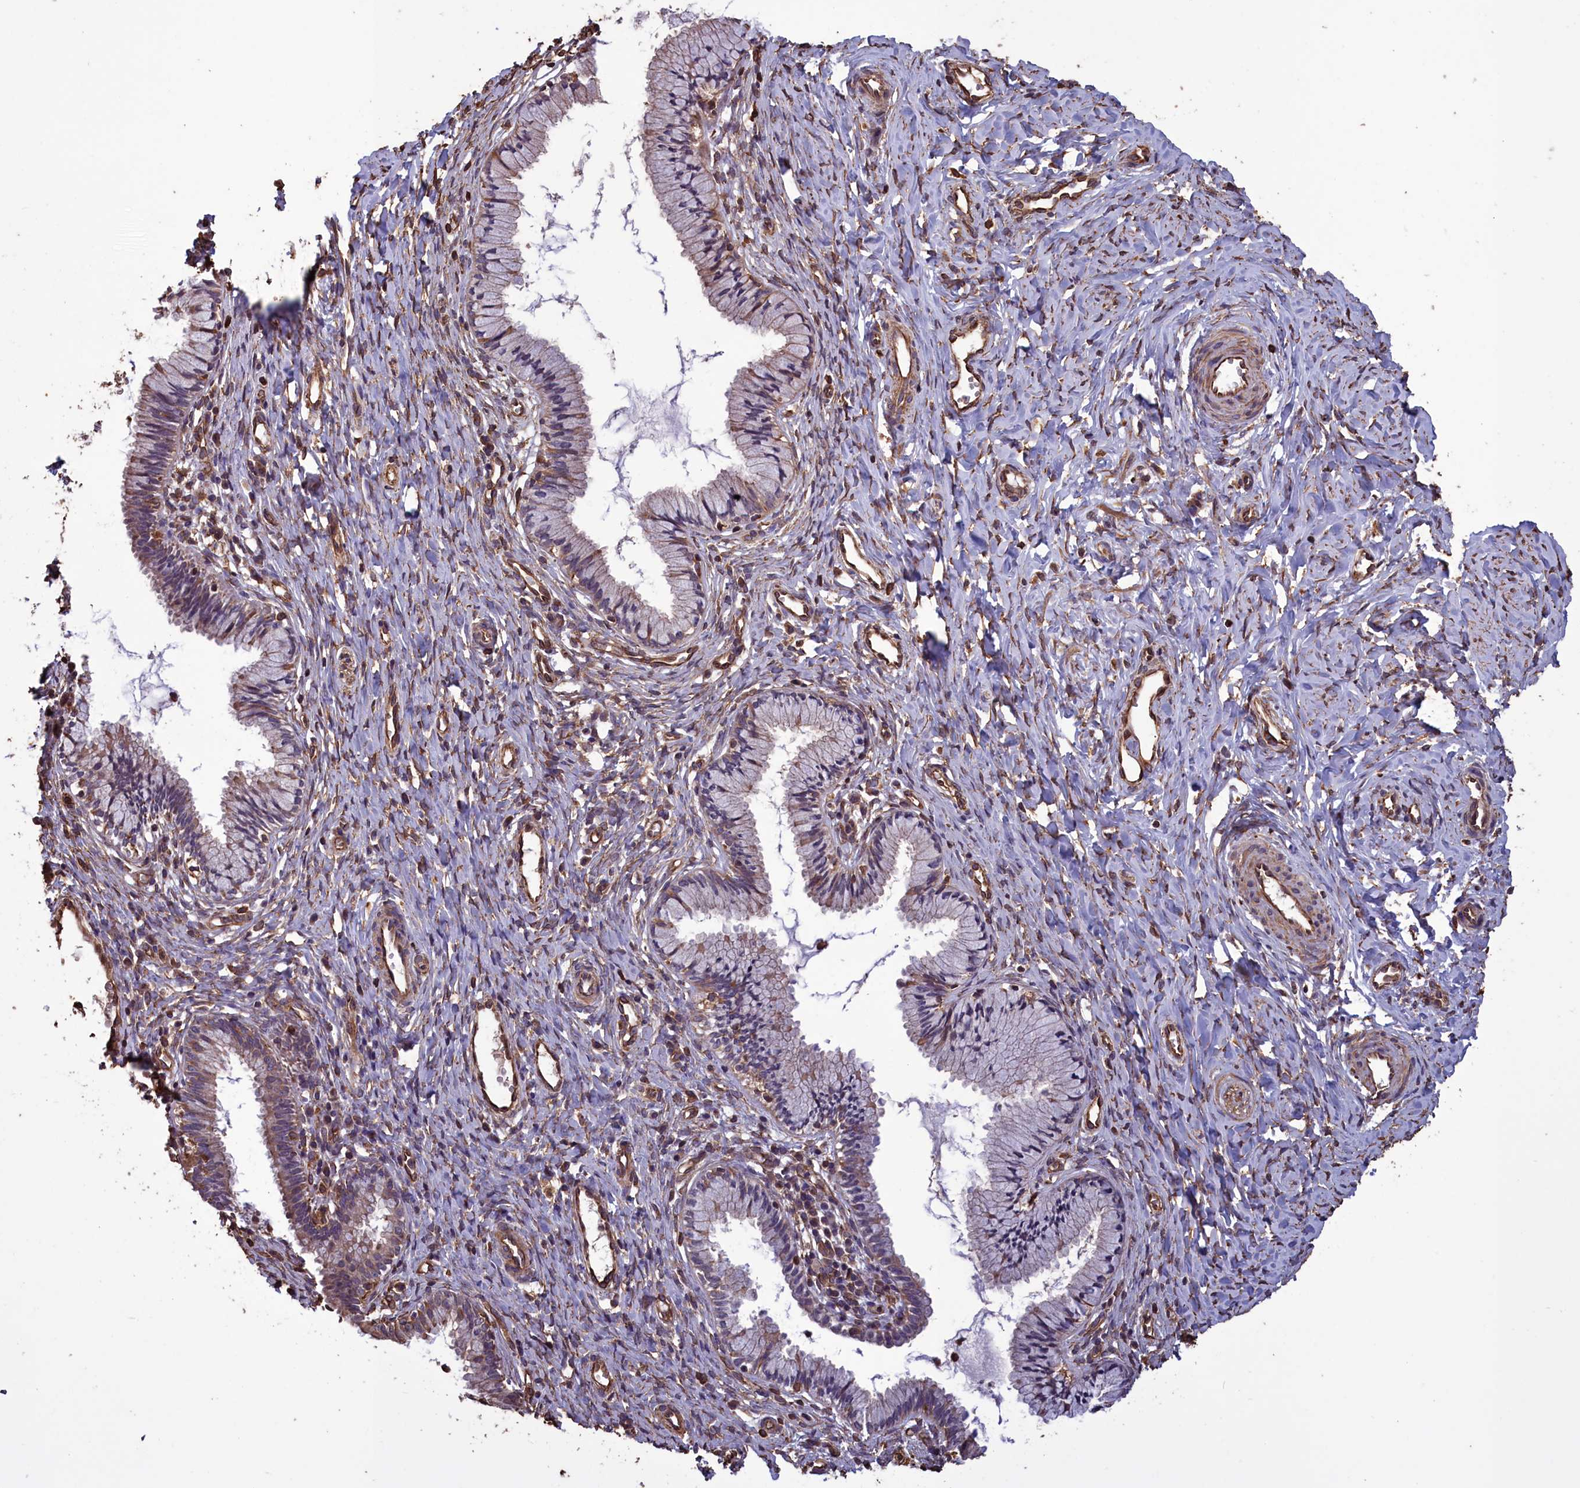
{"staining": {"intensity": "weak", "quantity": "25%-75%", "location": "cytoplasmic/membranous"}, "tissue": "cervix", "cell_type": "Glandular cells", "image_type": "normal", "snomed": [{"axis": "morphology", "description": "Normal tissue, NOS"}, {"axis": "topography", "description": "Cervix"}], "caption": "Immunohistochemical staining of normal cervix demonstrates low levels of weak cytoplasmic/membranous expression in about 25%-75% of glandular cells.", "gene": "DAPK3", "patient": {"sex": "female", "age": 27}}